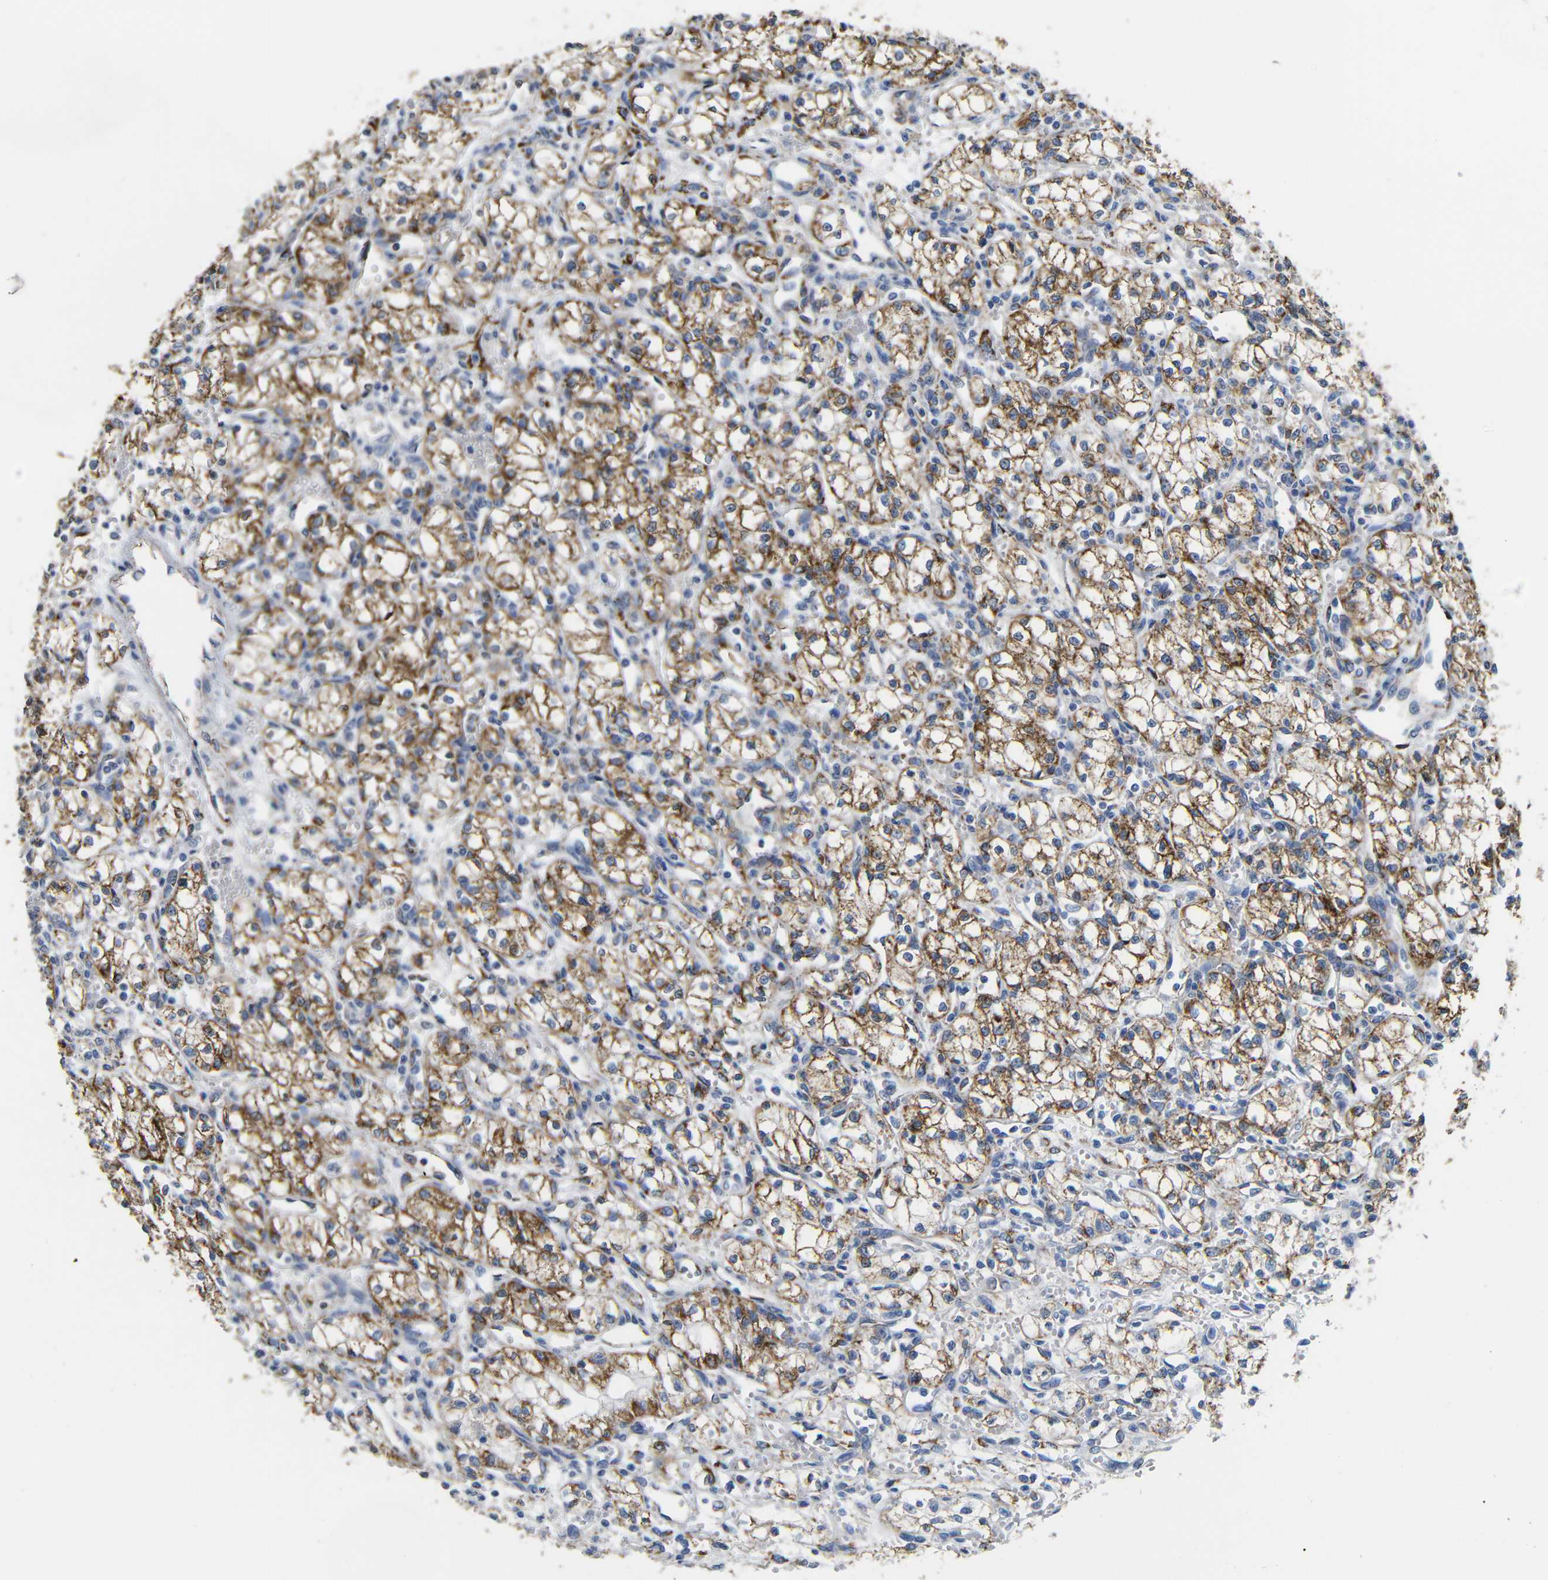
{"staining": {"intensity": "strong", "quantity": "25%-75%", "location": "cytoplasmic/membranous"}, "tissue": "renal cancer", "cell_type": "Tumor cells", "image_type": "cancer", "snomed": [{"axis": "morphology", "description": "Normal tissue, NOS"}, {"axis": "morphology", "description": "Adenocarcinoma, NOS"}, {"axis": "topography", "description": "Kidney"}], "caption": "Protein expression analysis of human renal cancer (adenocarcinoma) reveals strong cytoplasmic/membranous staining in about 25%-75% of tumor cells. Ihc stains the protein in brown and the nuclei are stained blue.", "gene": "MAOA", "patient": {"sex": "male", "age": 59}}